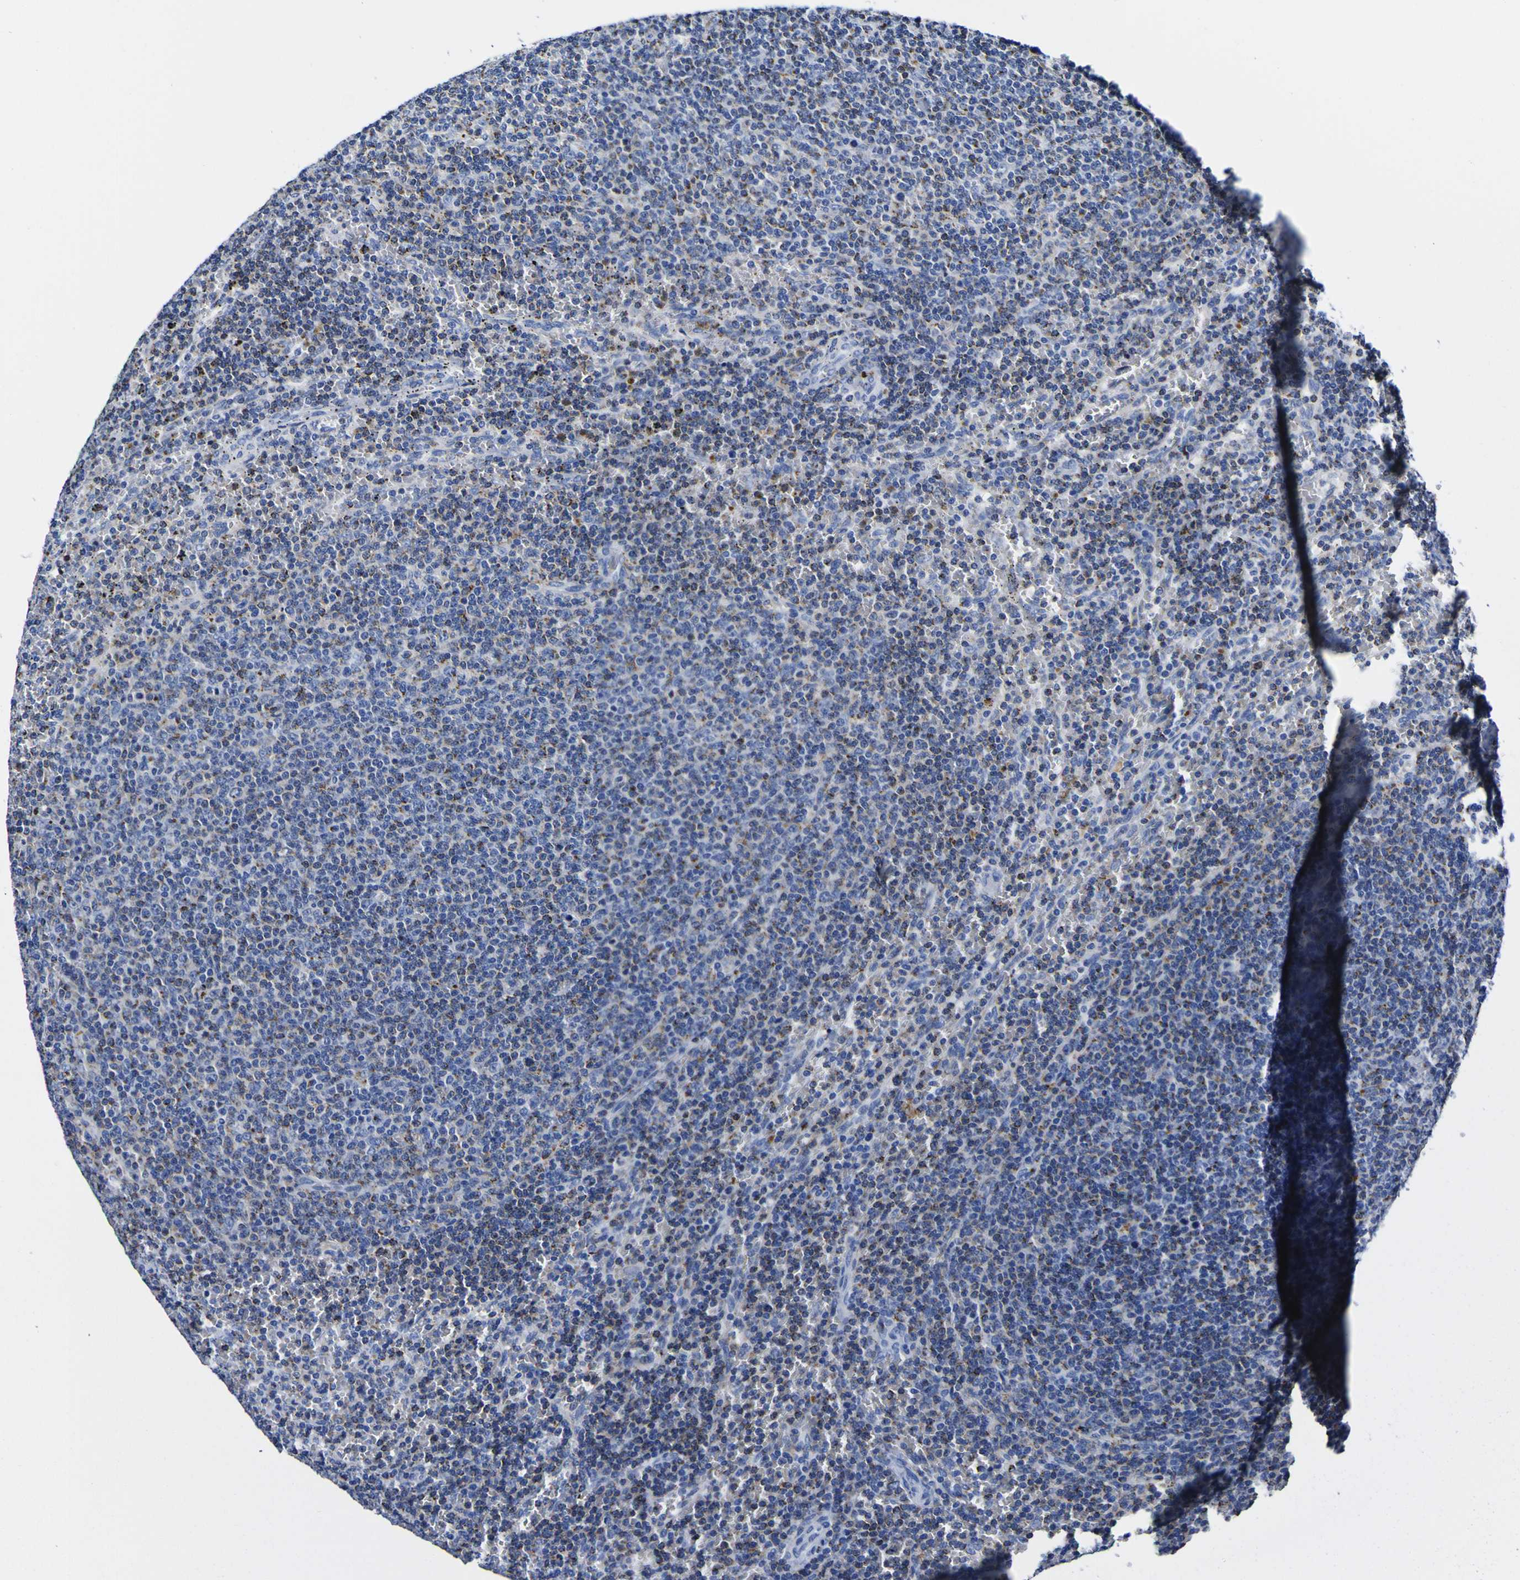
{"staining": {"intensity": "moderate", "quantity": "25%-75%", "location": "cytoplasmic/membranous"}, "tissue": "lymphoma", "cell_type": "Tumor cells", "image_type": "cancer", "snomed": [{"axis": "morphology", "description": "Malignant lymphoma, non-Hodgkin's type, Low grade"}, {"axis": "topography", "description": "Spleen"}], "caption": "Moderate cytoplasmic/membranous protein positivity is identified in about 25%-75% of tumor cells in malignant lymphoma, non-Hodgkin's type (low-grade). Nuclei are stained in blue.", "gene": "HLA-DQA1", "patient": {"sex": "female", "age": 50}}